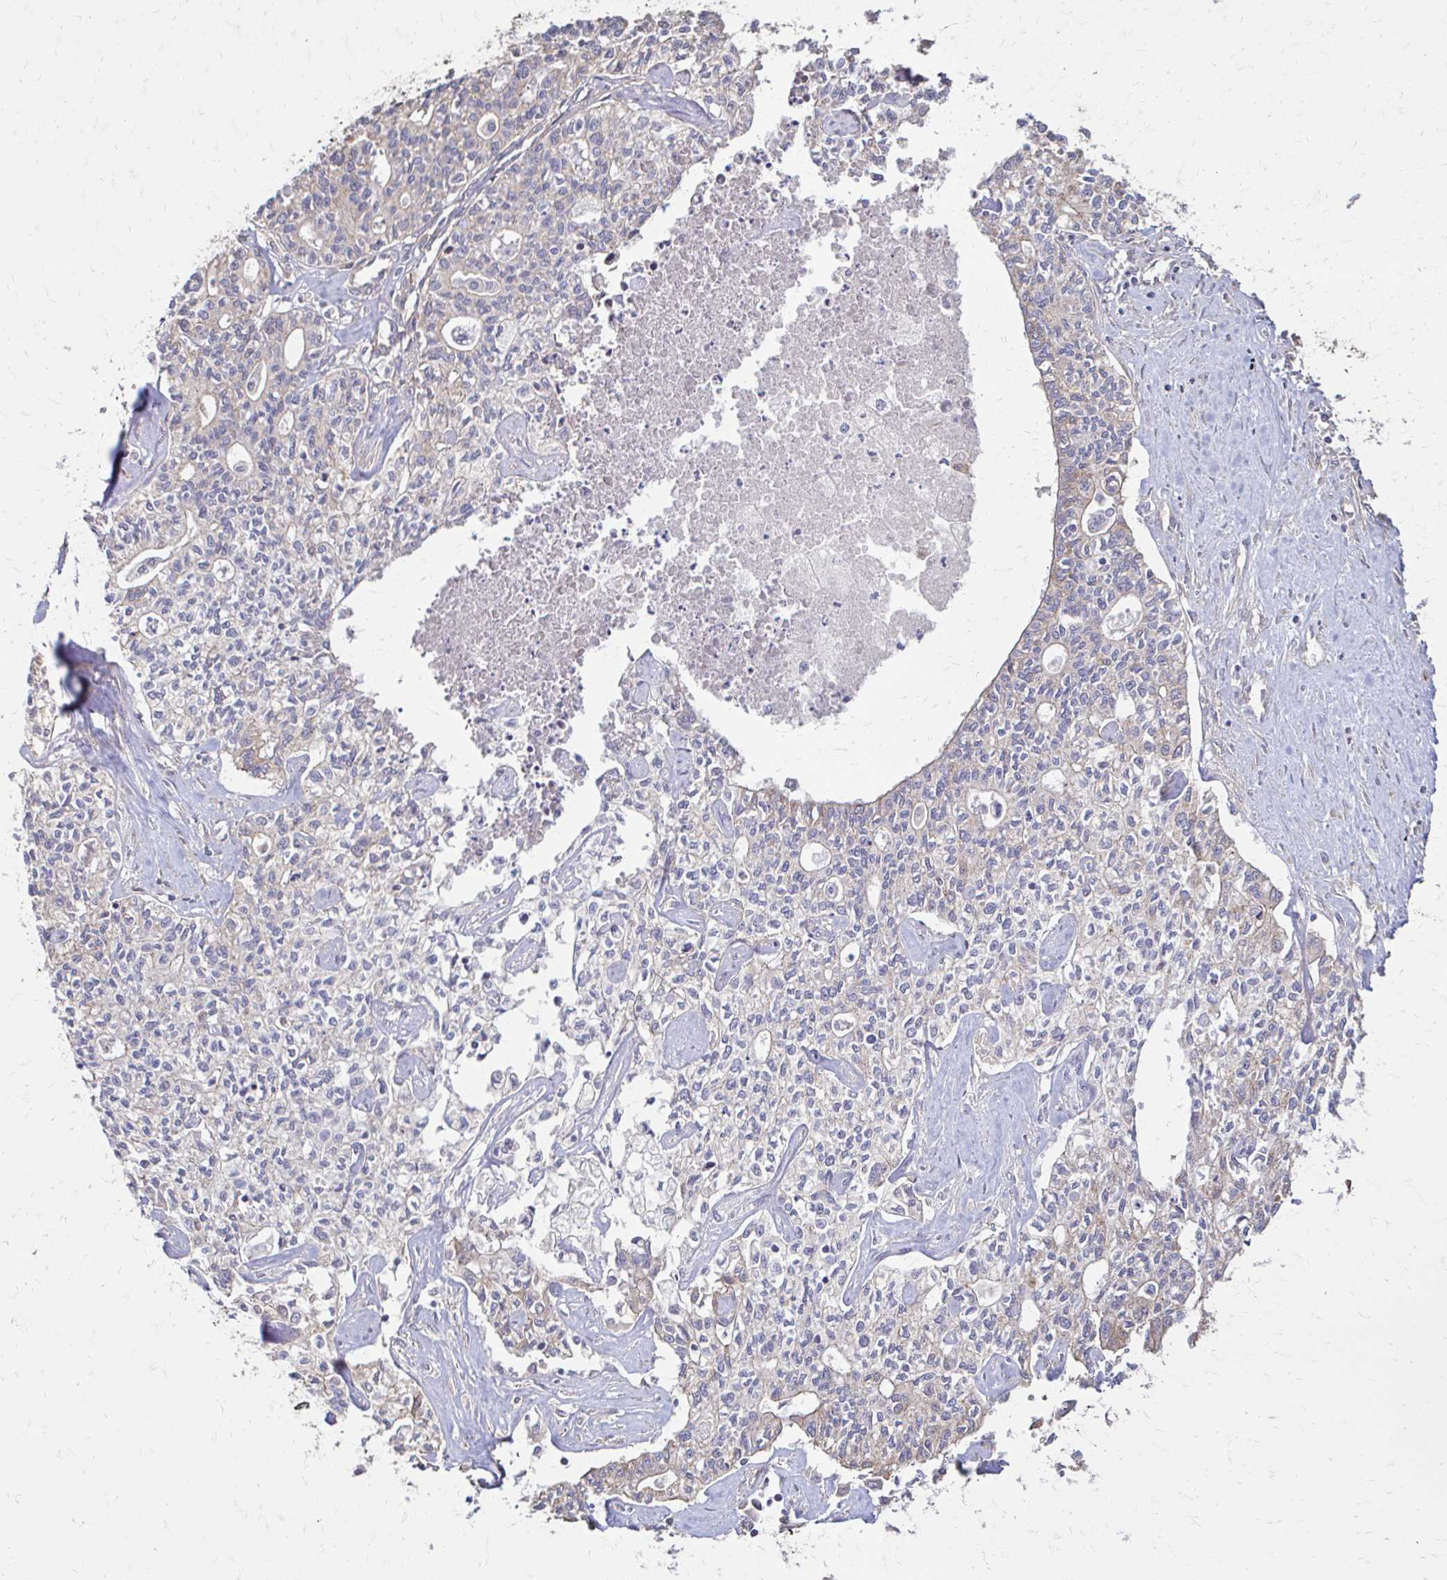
{"staining": {"intensity": "negative", "quantity": "none", "location": "none"}, "tissue": "liver cancer", "cell_type": "Tumor cells", "image_type": "cancer", "snomed": [{"axis": "morphology", "description": "Cholangiocarcinoma"}, {"axis": "topography", "description": "Liver"}], "caption": "A histopathology image of liver cancer (cholangiocarcinoma) stained for a protein shows no brown staining in tumor cells. Brightfield microscopy of immunohistochemistry stained with DAB (3,3'-diaminobenzidine) (brown) and hematoxylin (blue), captured at high magnification.", "gene": "IL18BP", "patient": {"sex": "female", "age": 61}}